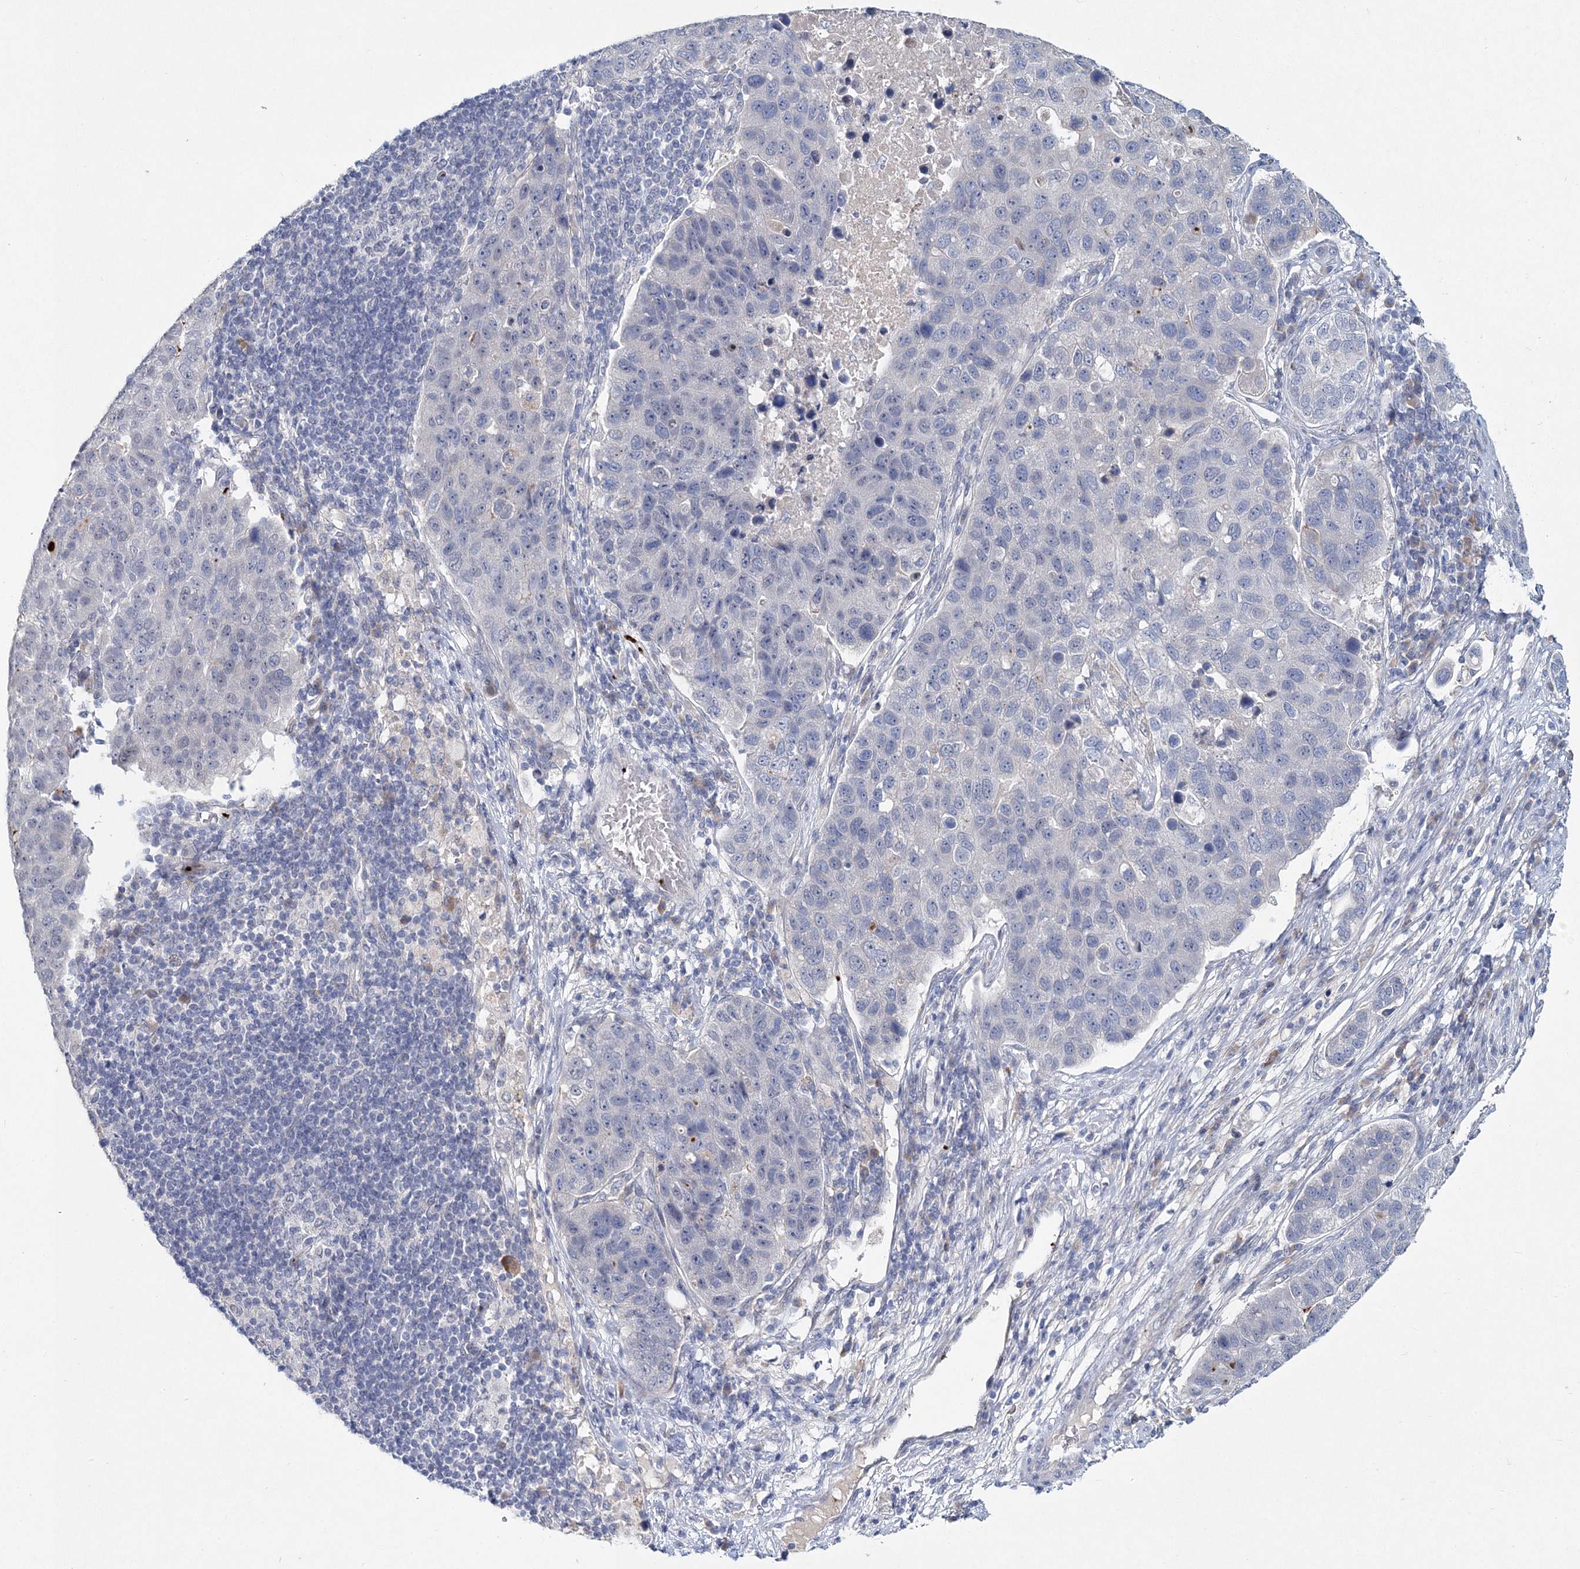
{"staining": {"intensity": "negative", "quantity": "none", "location": "none"}, "tissue": "pancreatic cancer", "cell_type": "Tumor cells", "image_type": "cancer", "snomed": [{"axis": "morphology", "description": "Adenocarcinoma, NOS"}, {"axis": "topography", "description": "Pancreas"}], "caption": "There is no significant staining in tumor cells of pancreatic cancer (adenocarcinoma). (Brightfield microscopy of DAB immunohistochemistry (IHC) at high magnification).", "gene": "MYOZ2", "patient": {"sex": "female", "age": 61}}